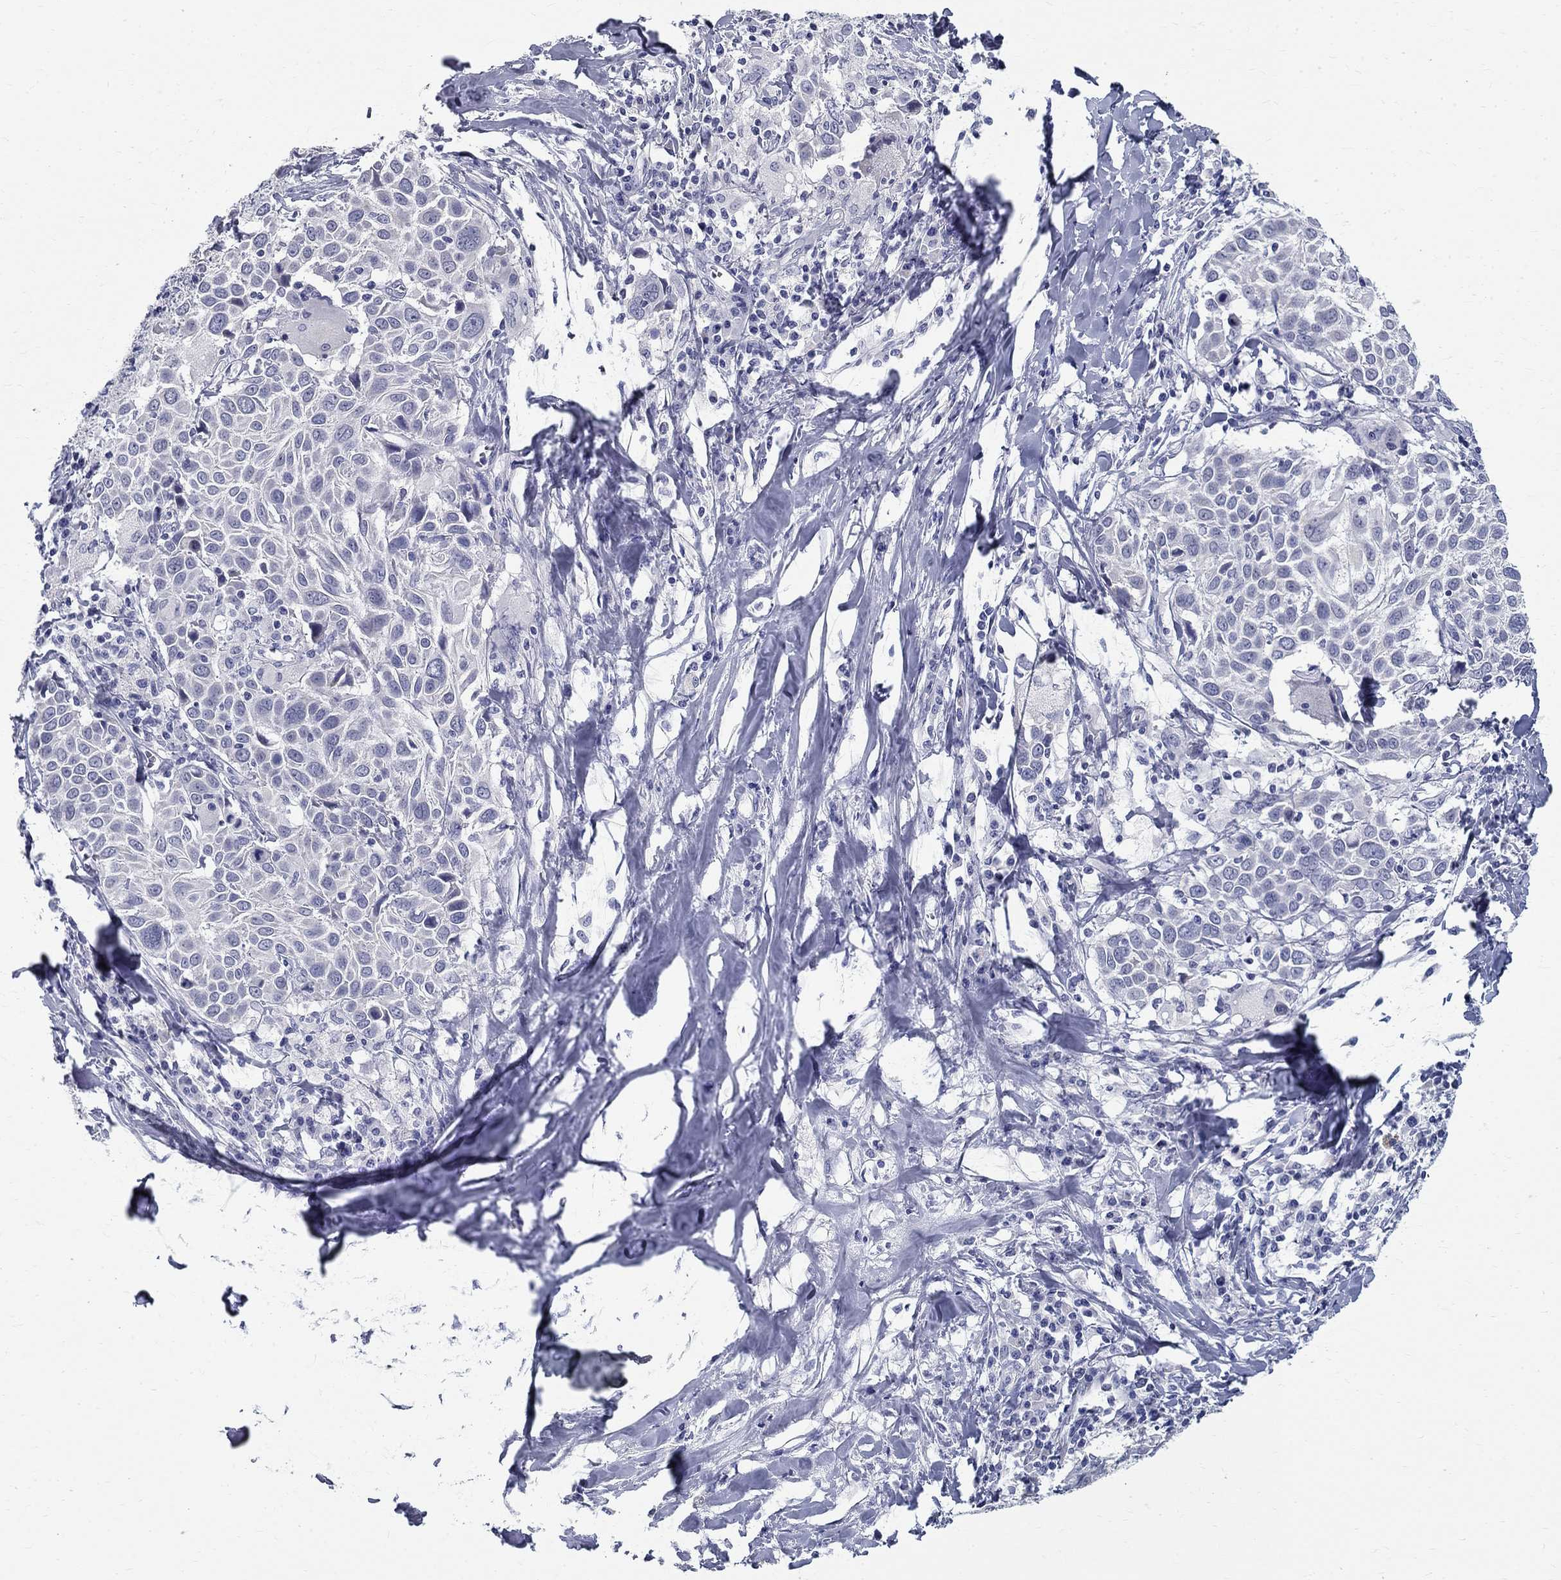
{"staining": {"intensity": "negative", "quantity": "none", "location": "none"}, "tissue": "lung cancer", "cell_type": "Tumor cells", "image_type": "cancer", "snomed": [{"axis": "morphology", "description": "Squamous cell carcinoma, NOS"}, {"axis": "topography", "description": "Lung"}], "caption": "An immunohistochemistry (IHC) histopathology image of lung cancer (squamous cell carcinoma) is shown. There is no staining in tumor cells of lung cancer (squamous cell carcinoma). (DAB (3,3'-diaminobenzidine) immunohistochemistry visualized using brightfield microscopy, high magnification).", "gene": "TGM4", "patient": {"sex": "male", "age": 57}}